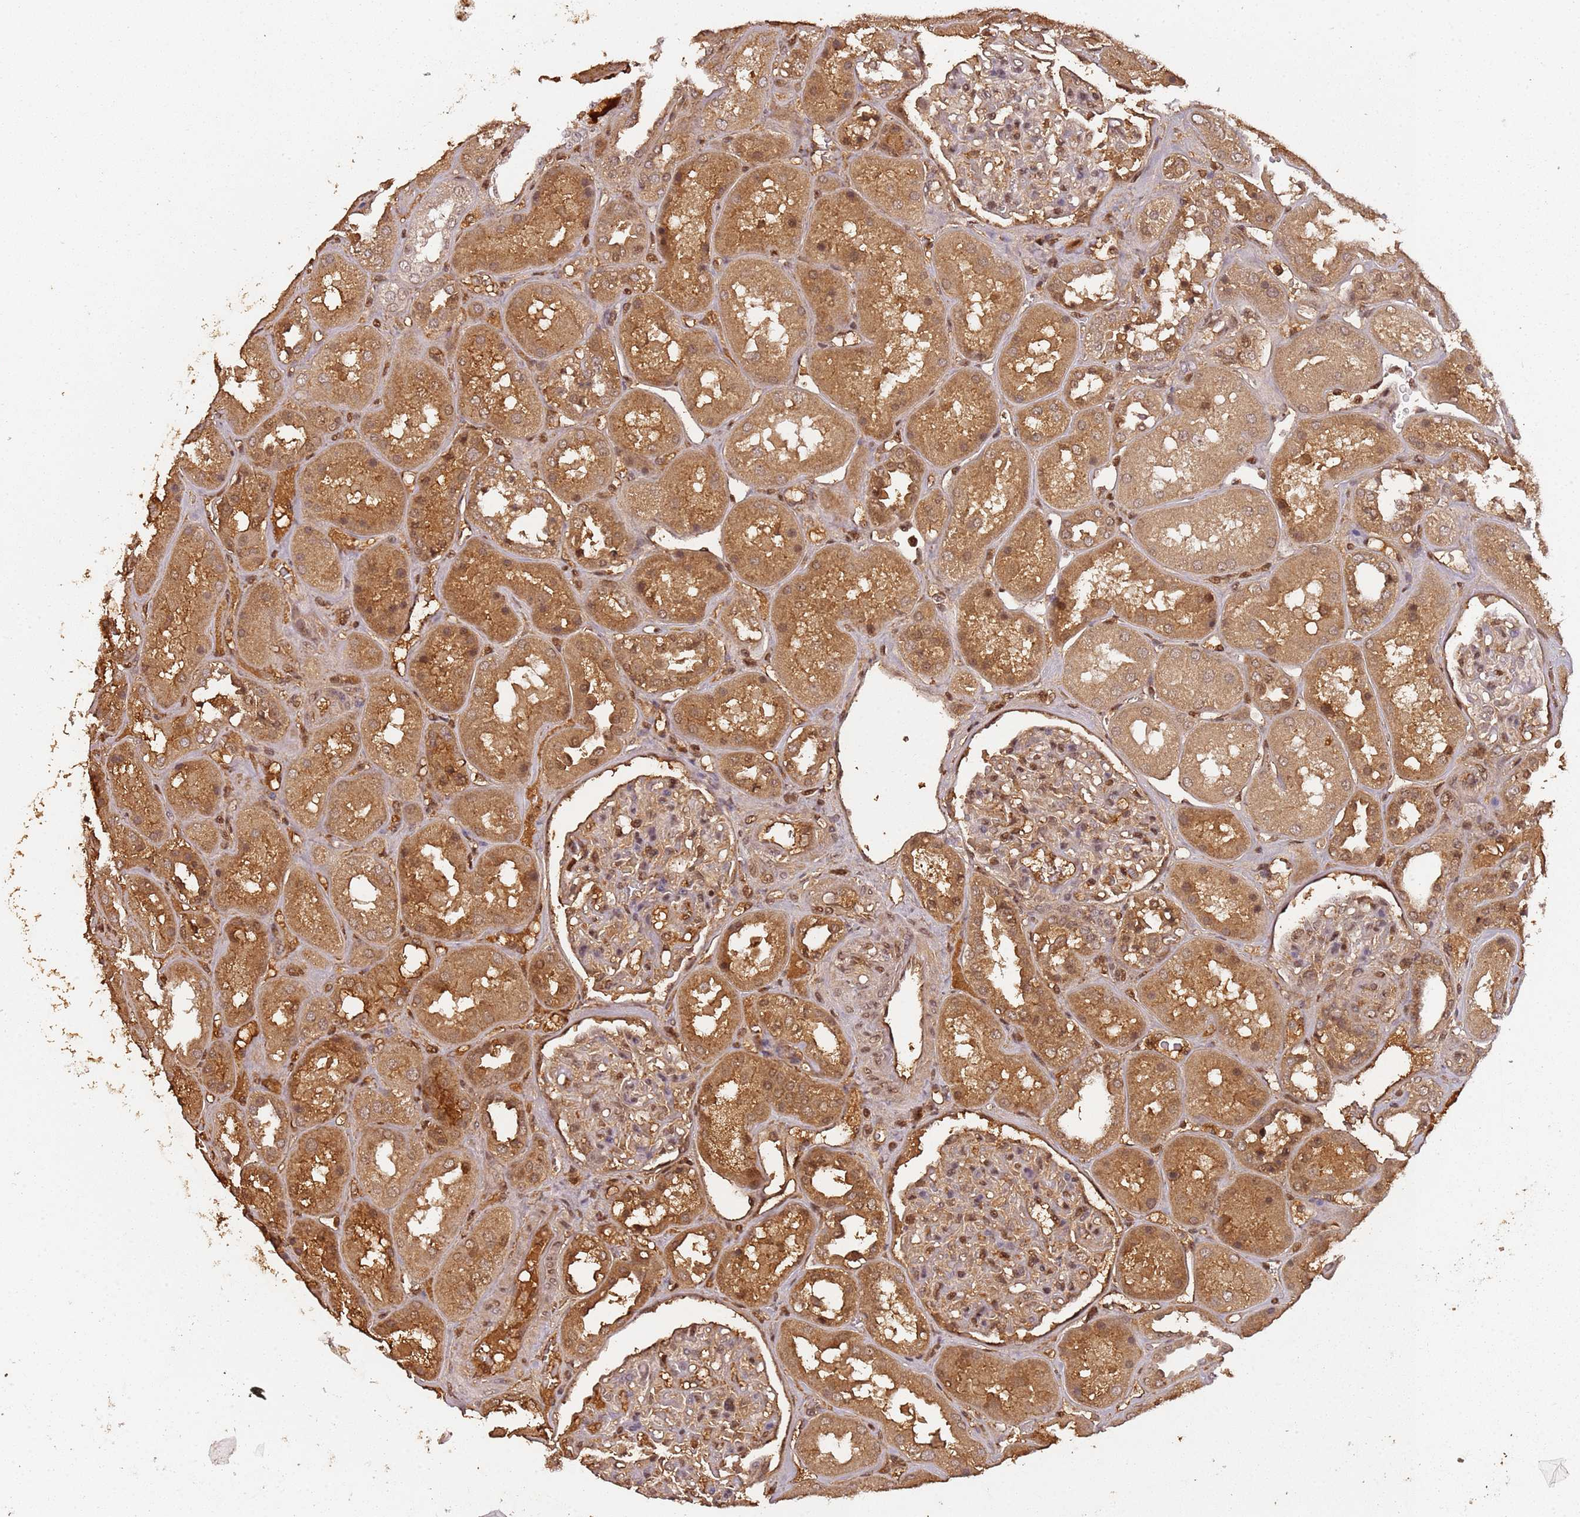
{"staining": {"intensity": "moderate", "quantity": "<25%", "location": "cytoplasmic/membranous,nuclear"}, "tissue": "kidney", "cell_type": "Cells in glomeruli", "image_type": "normal", "snomed": [{"axis": "morphology", "description": "Normal tissue, NOS"}, {"axis": "topography", "description": "Kidney"}], "caption": "This is a histology image of immunohistochemistry staining of normal kidney, which shows moderate positivity in the cytoplasmic/membranous,nuclear of cells in glomeruli.", "gene": "COL1A2", "patient": {"sex": "male", "age": 70}}